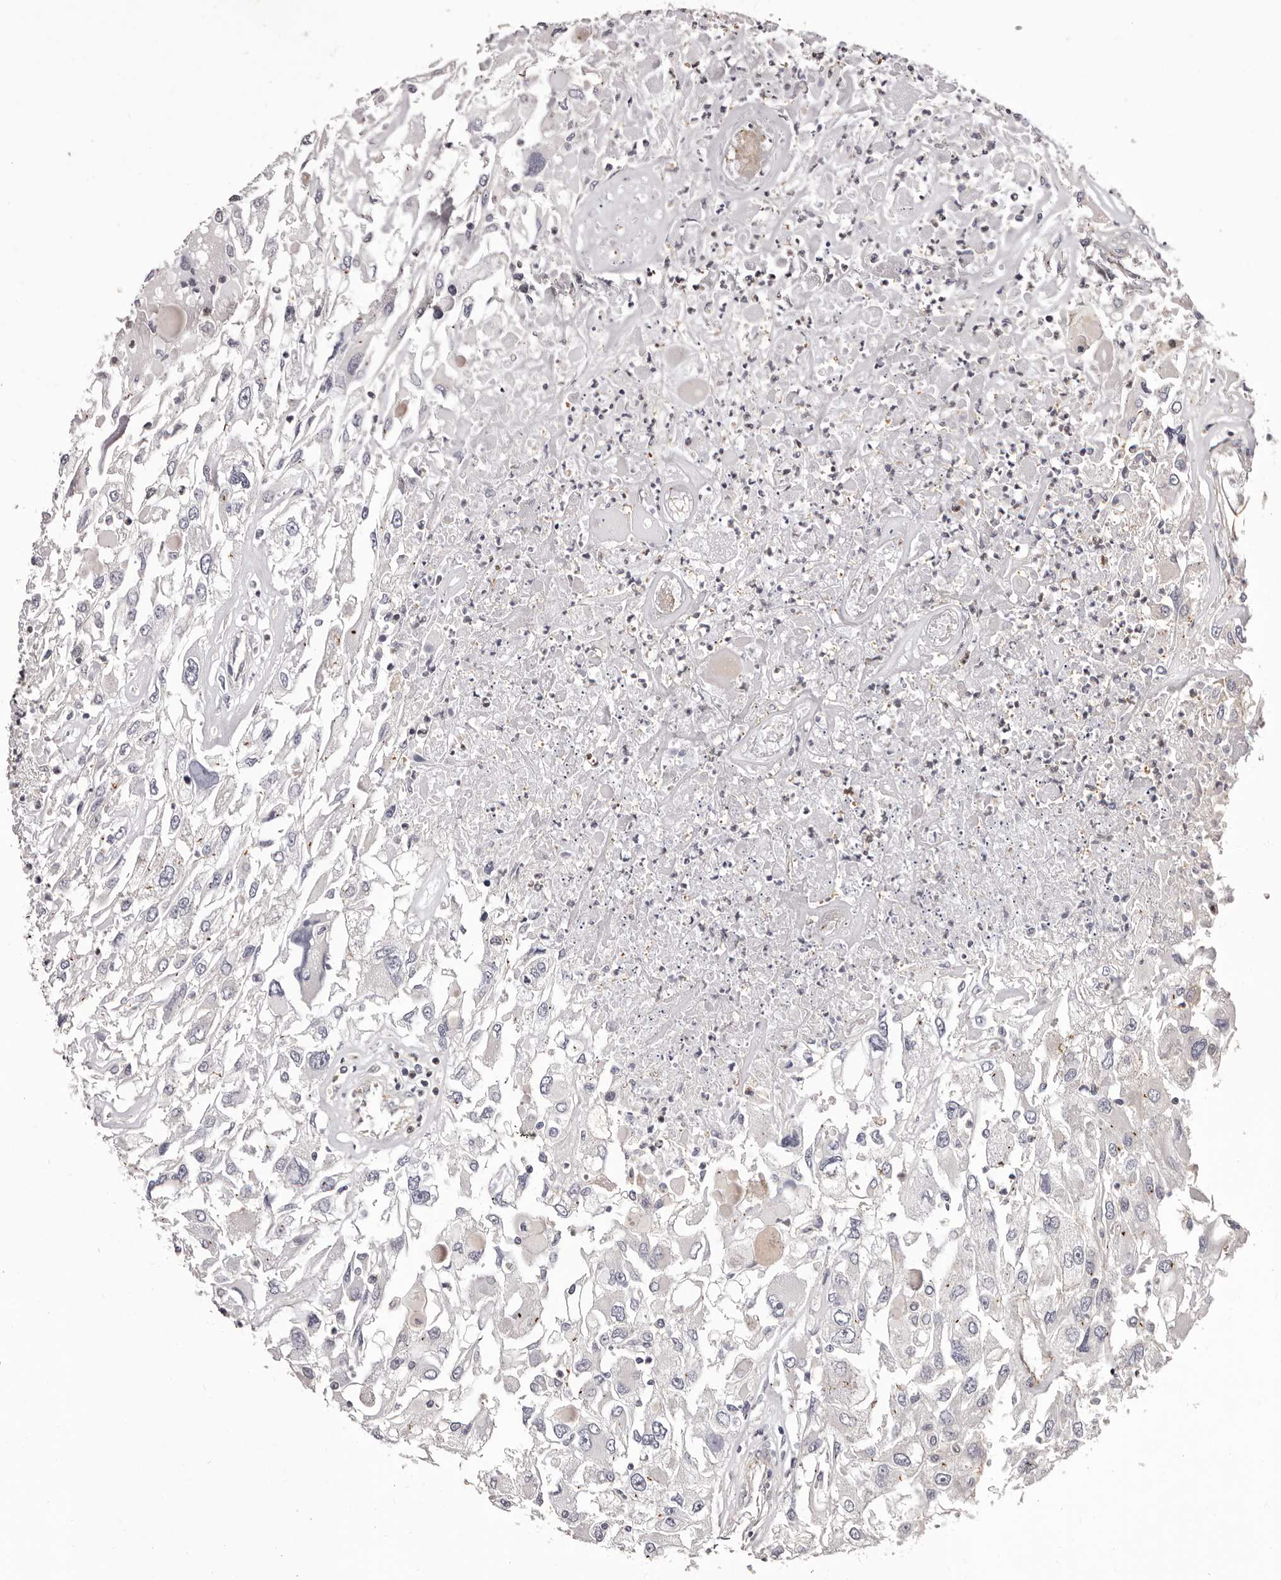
{"staining": {"intensity": "negative", "quantity": "none", "location": "none"}, "tissue": "renal cancer", "cell_type": "Tumor cells", "image_type": "cancer", "snomed": [{"axis": "morphology", "description": "Adenocarcinoma, NOS"}, {"axis": "topography", "description": "Kidney"}], "caption": "Tumor cells are negative for brown protein staining in renal adenocarcinoma.", "gene": "PEG10", "patient": {"sex": "female", "age": 52}}